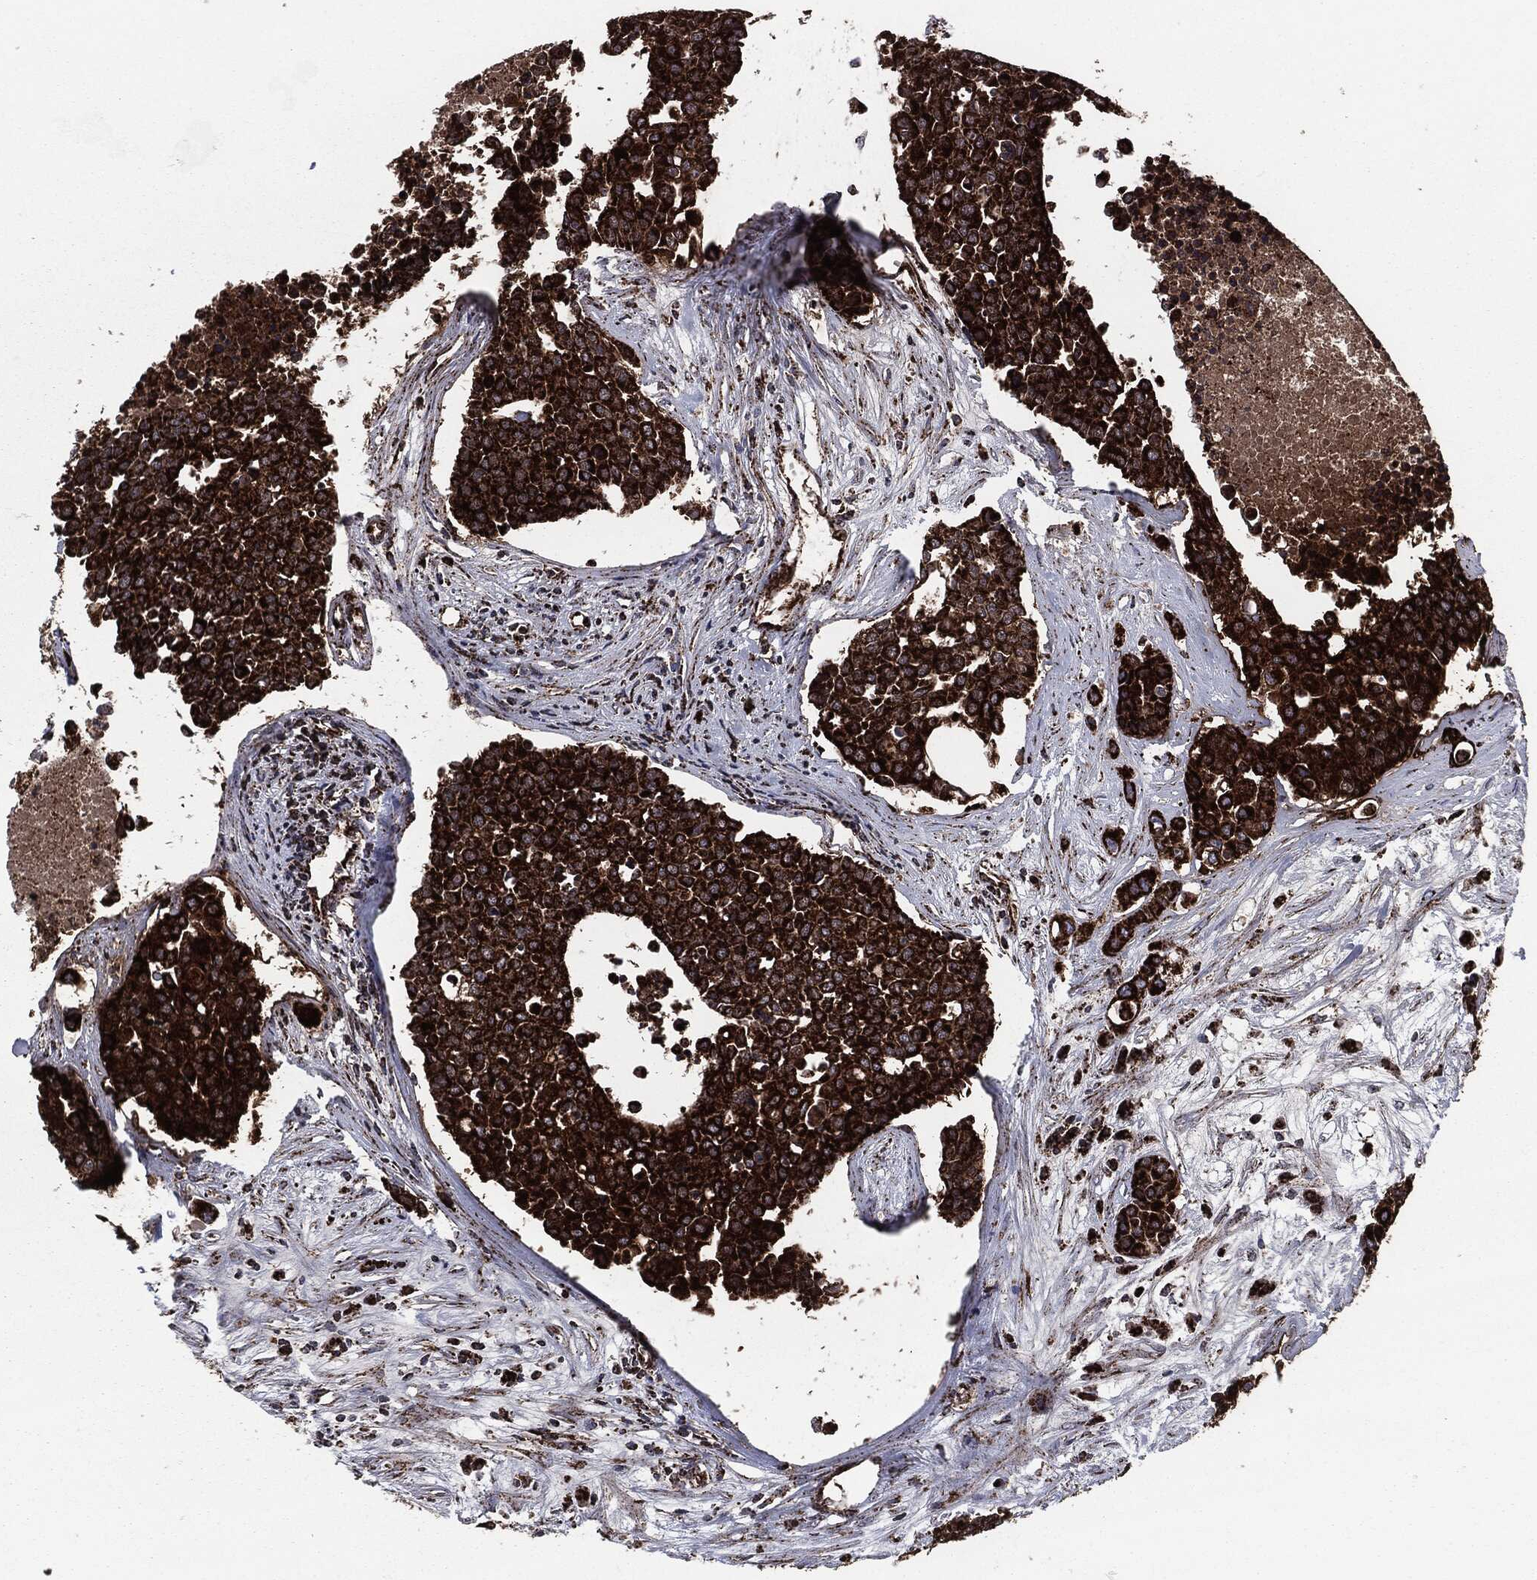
{"staining": {"intensity": "strong", "quantity": ">75%", "location": "cytoplasmic/membranous"}, "tissue": "carcinoid", "cell_type": "Tumor cells", "image_type": "cancer", "snomed": [{"axis": "morphology", "description": "Carcinoid, malignant, NOS"}, {"axis": "topography", "description": "Colon"}], "caption": "Protein expression analysis of carcinoid demonstrates strong cytoplasmic/membranous staining in about >75% of tumor cells.", "gene": "FH", "patient": {"sex": "male", "age": 81}}